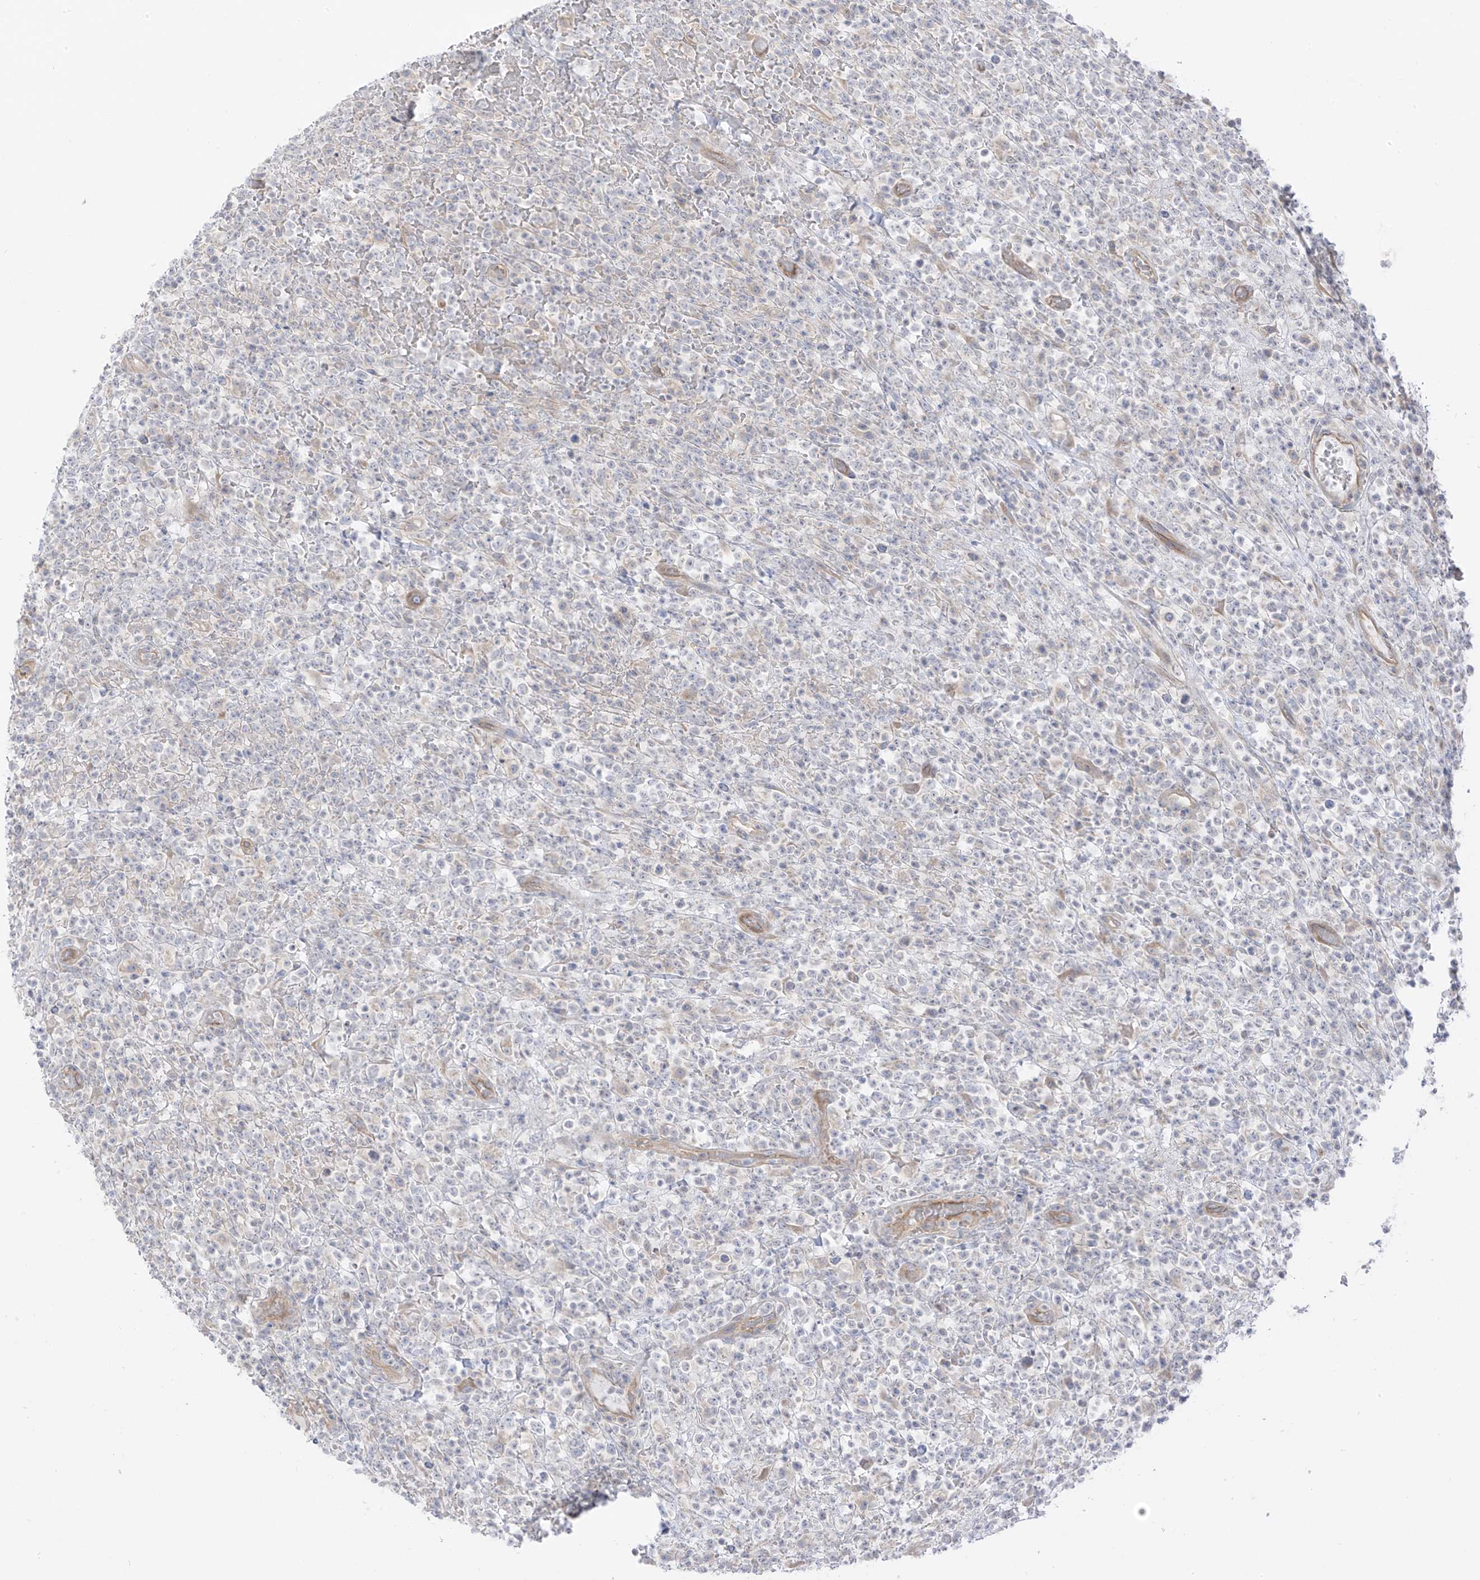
{"staining": {"intensity": "negative", "quantity": "none", "location": "none"}, "tissue": "lymphoma", "cell_type": "Tumor cells", "image_type": "cancer", "snomed": [{"axis": "morphology", "description": "Malignant lymphoma, non-Hodgkin's type, High grade"}, {"axis": "topography", "description": "Colon"}], "caption": "This is a micrograph of immunohistochemistry (IHC) staining of high-grade malignant lymphoma, non-Hodgkin's type, which shows no expression in tumor cells.", "gene": "EIPR1", "patient": {"sex": "female", "age": 53}}